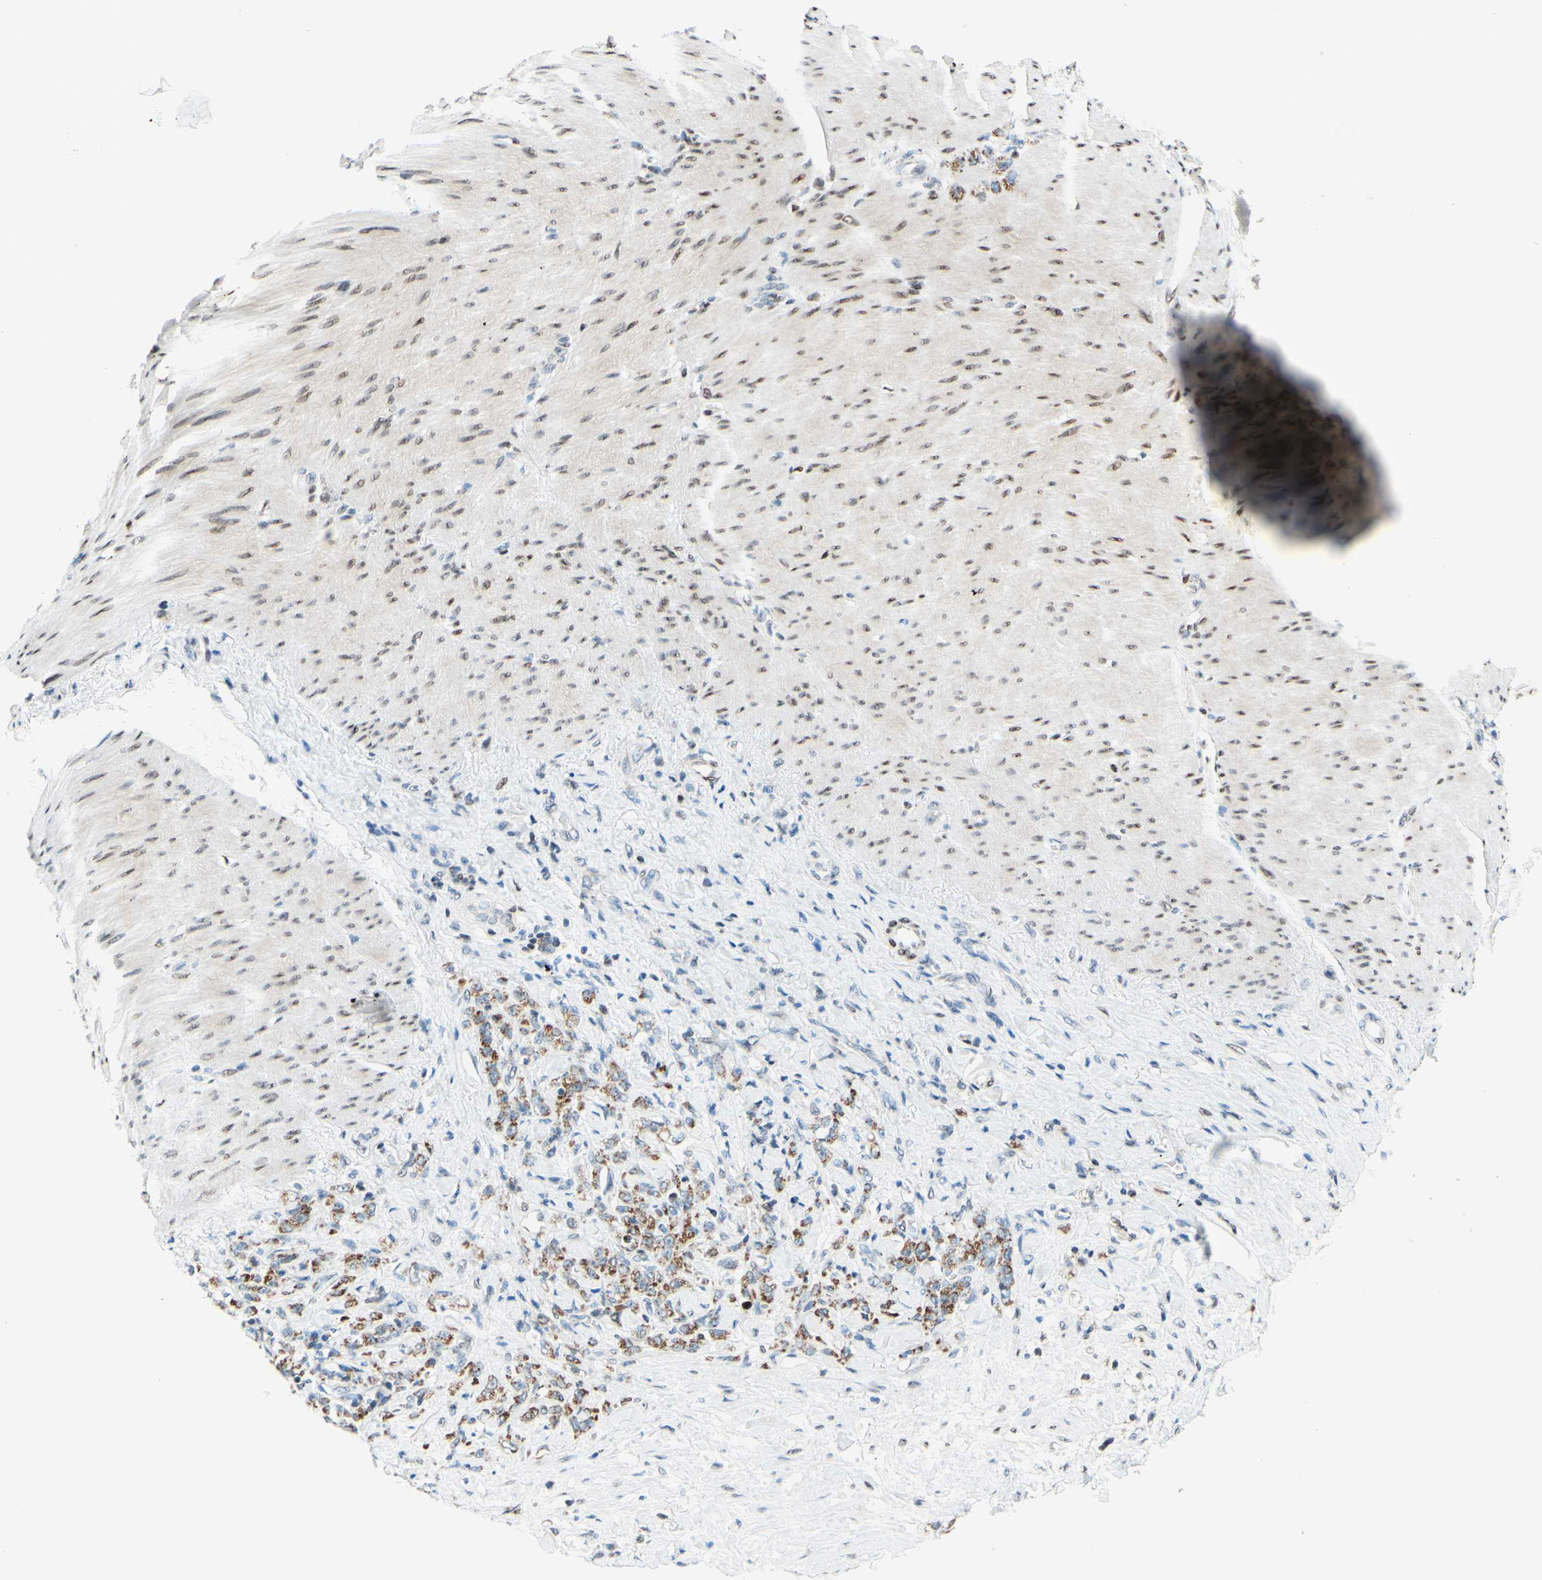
{"staining": {"intensity": "moderate", "quantity": "25%-75%", "location": "cytoplasmic/membranous"}, "tissue": "stomach cancer", "cell_type": "Tumor cells", "image_type": "cancer", "snomed": [{"axis": "morphology", "description": "Adenocarcinoma, NOS"}, {"axis": "topography", "description": "Stomach"}], "caption": "An IHC histopathology image of tumor tissue is shown. Protein staining in brown shows moderate cytoplasmic/membranous positivity in stomach adenocarcinoma within tumor cells.", "gene": "CBX7", "patient": {"sex": "male", "age": 82}}